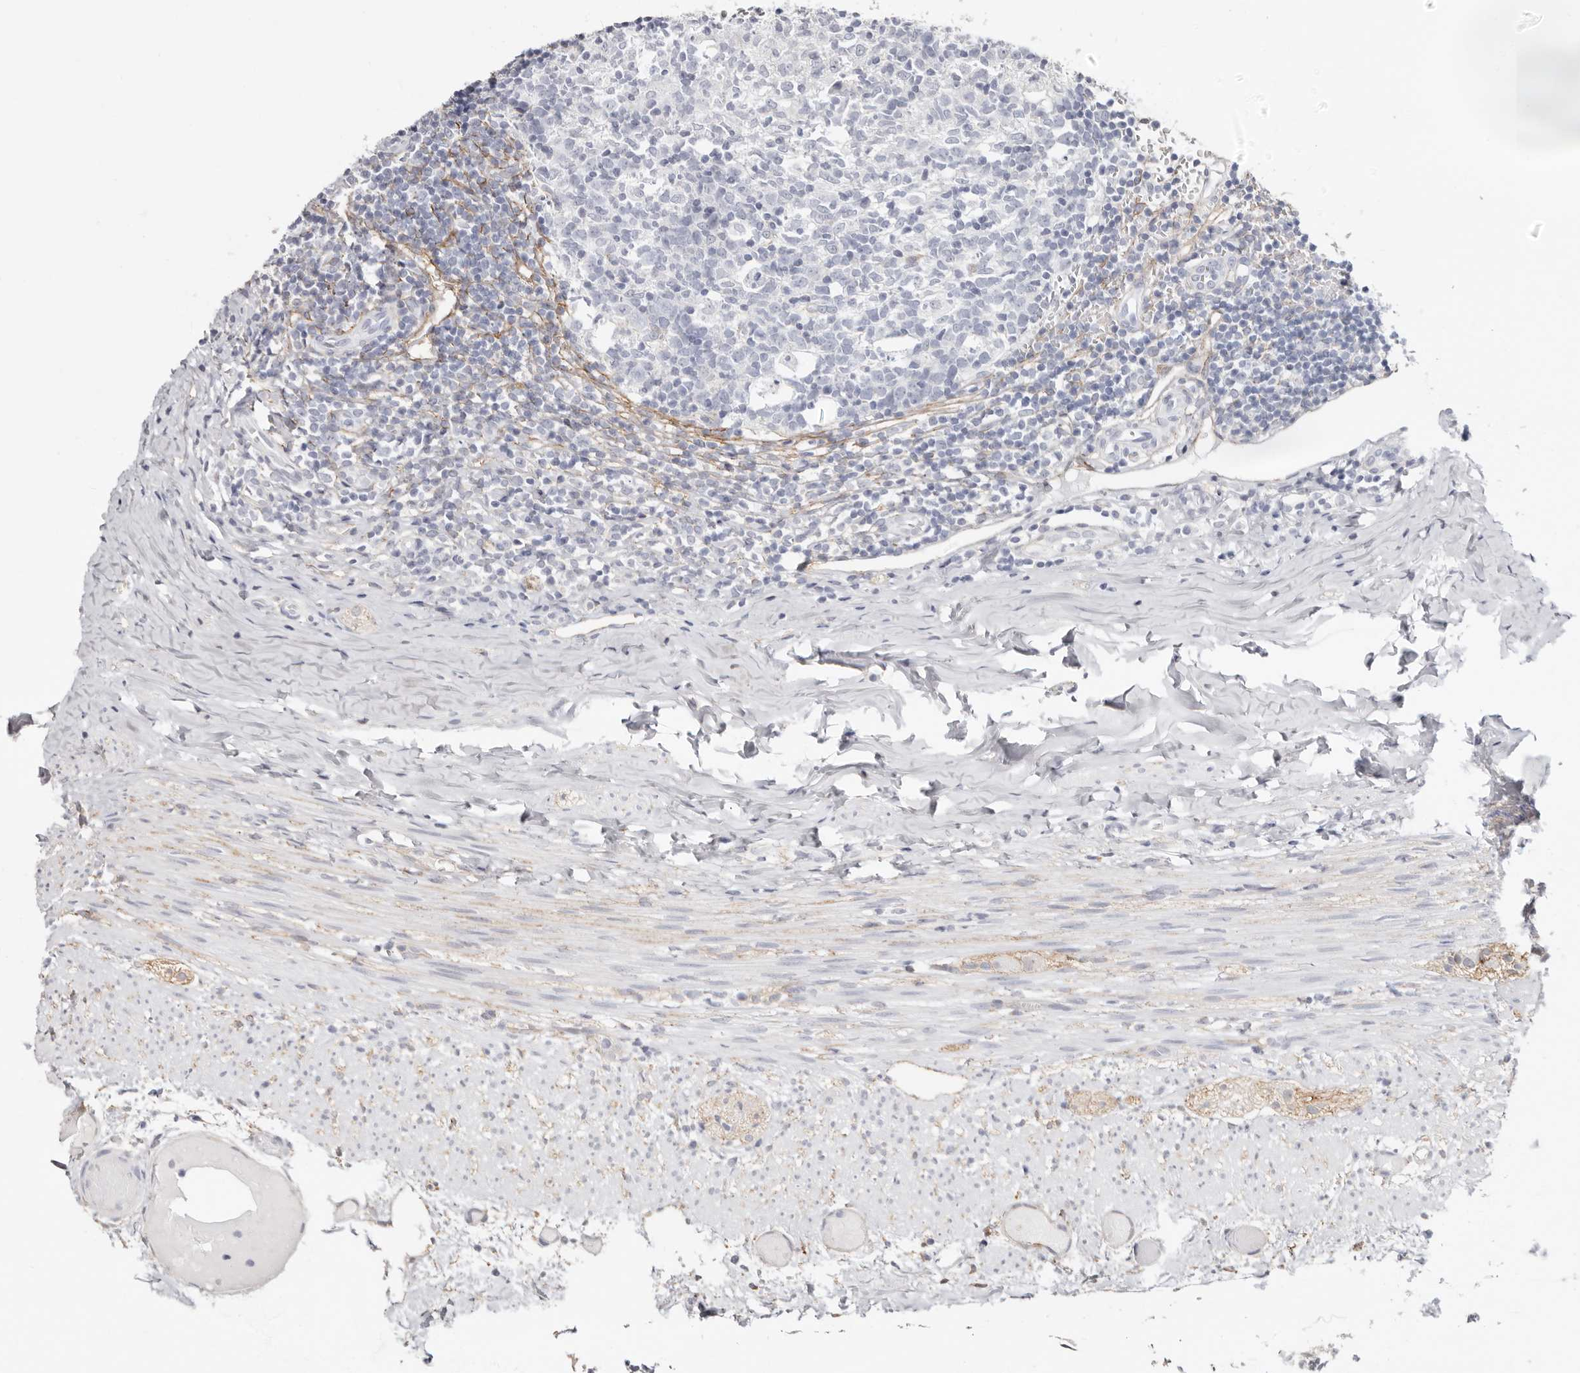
{"staining": {"intensity": "negative", "quantity": "none", "location": "none"}, "tissue": "appendix", "cell_type": "Glandular cells", "image_type": "normal", "snomed": [{"axis": "morphology", "description": "Normal tissue, NOS"}, {"axis": "topography", "description": "Appendix"}], "caption": "This photomicrograph is of benign appendix stained with IHC to label a protein in brown with the nuclei are counter-stained blue. There is no positivity in glandular cells.", "gene": "SZT2", "patient": {"sex": "male", "age": 8}}